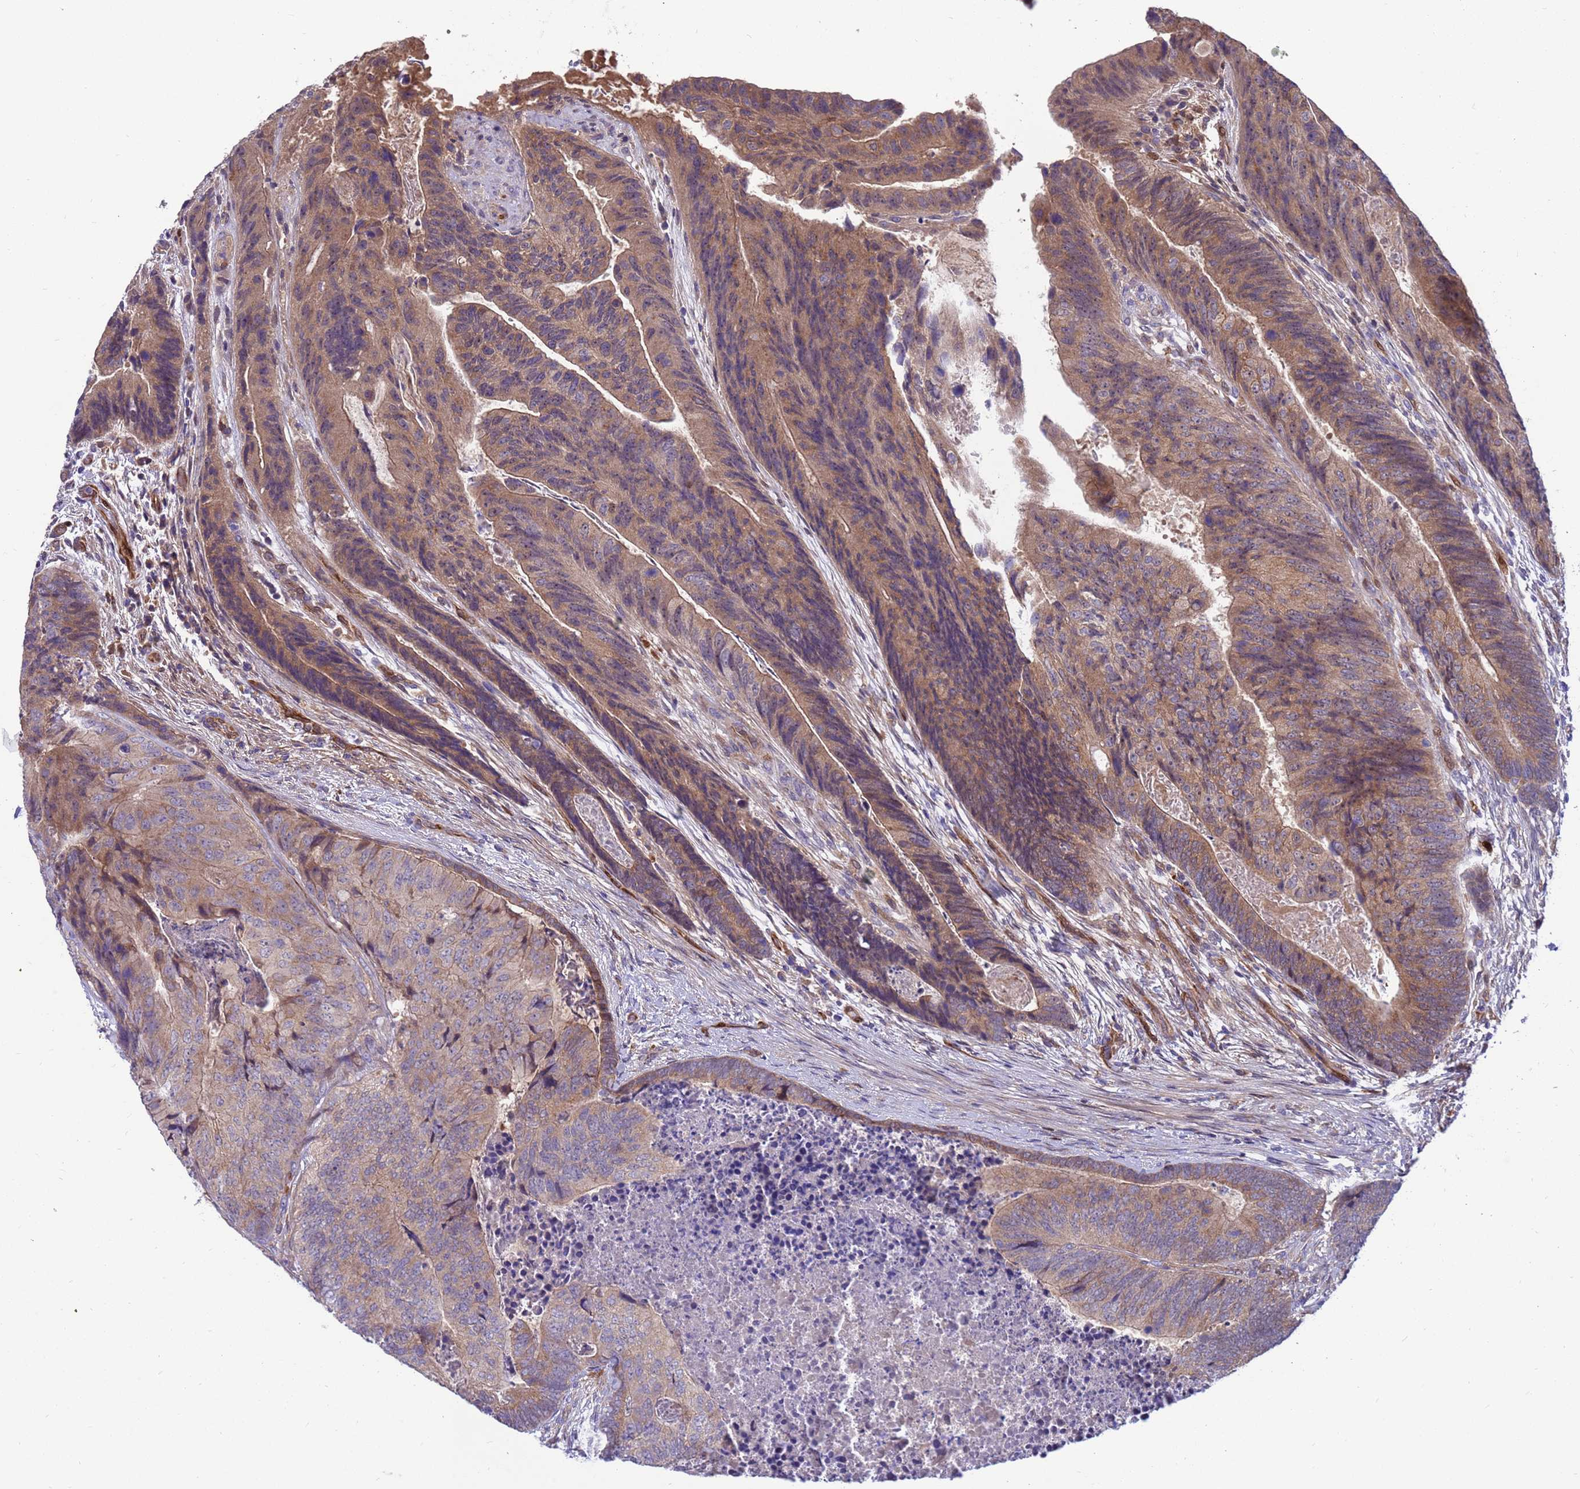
{"staining": {"intensity": "moderate", "quantity": ">75%", "location": "cytoplasmic/membranous"}, "tissue": "colorectal cancer", "cell_type": "Tumor cells", "image_type": "cancer", "snomed": [{"axis": "morphology", "description": "Adenocarcinoma, NOS"}, {"axis": "topography", "description": "Colon"}], "caption": "A high-resolution micrograph shows IHC staining of adenocarcinoma (colorectal), which exhibits moderate cytoplasmic/membranous expression in approximately >75% of tumor cells.", "gene": "FOXRED1", "patient": {"sex": "female", "age": 67}}